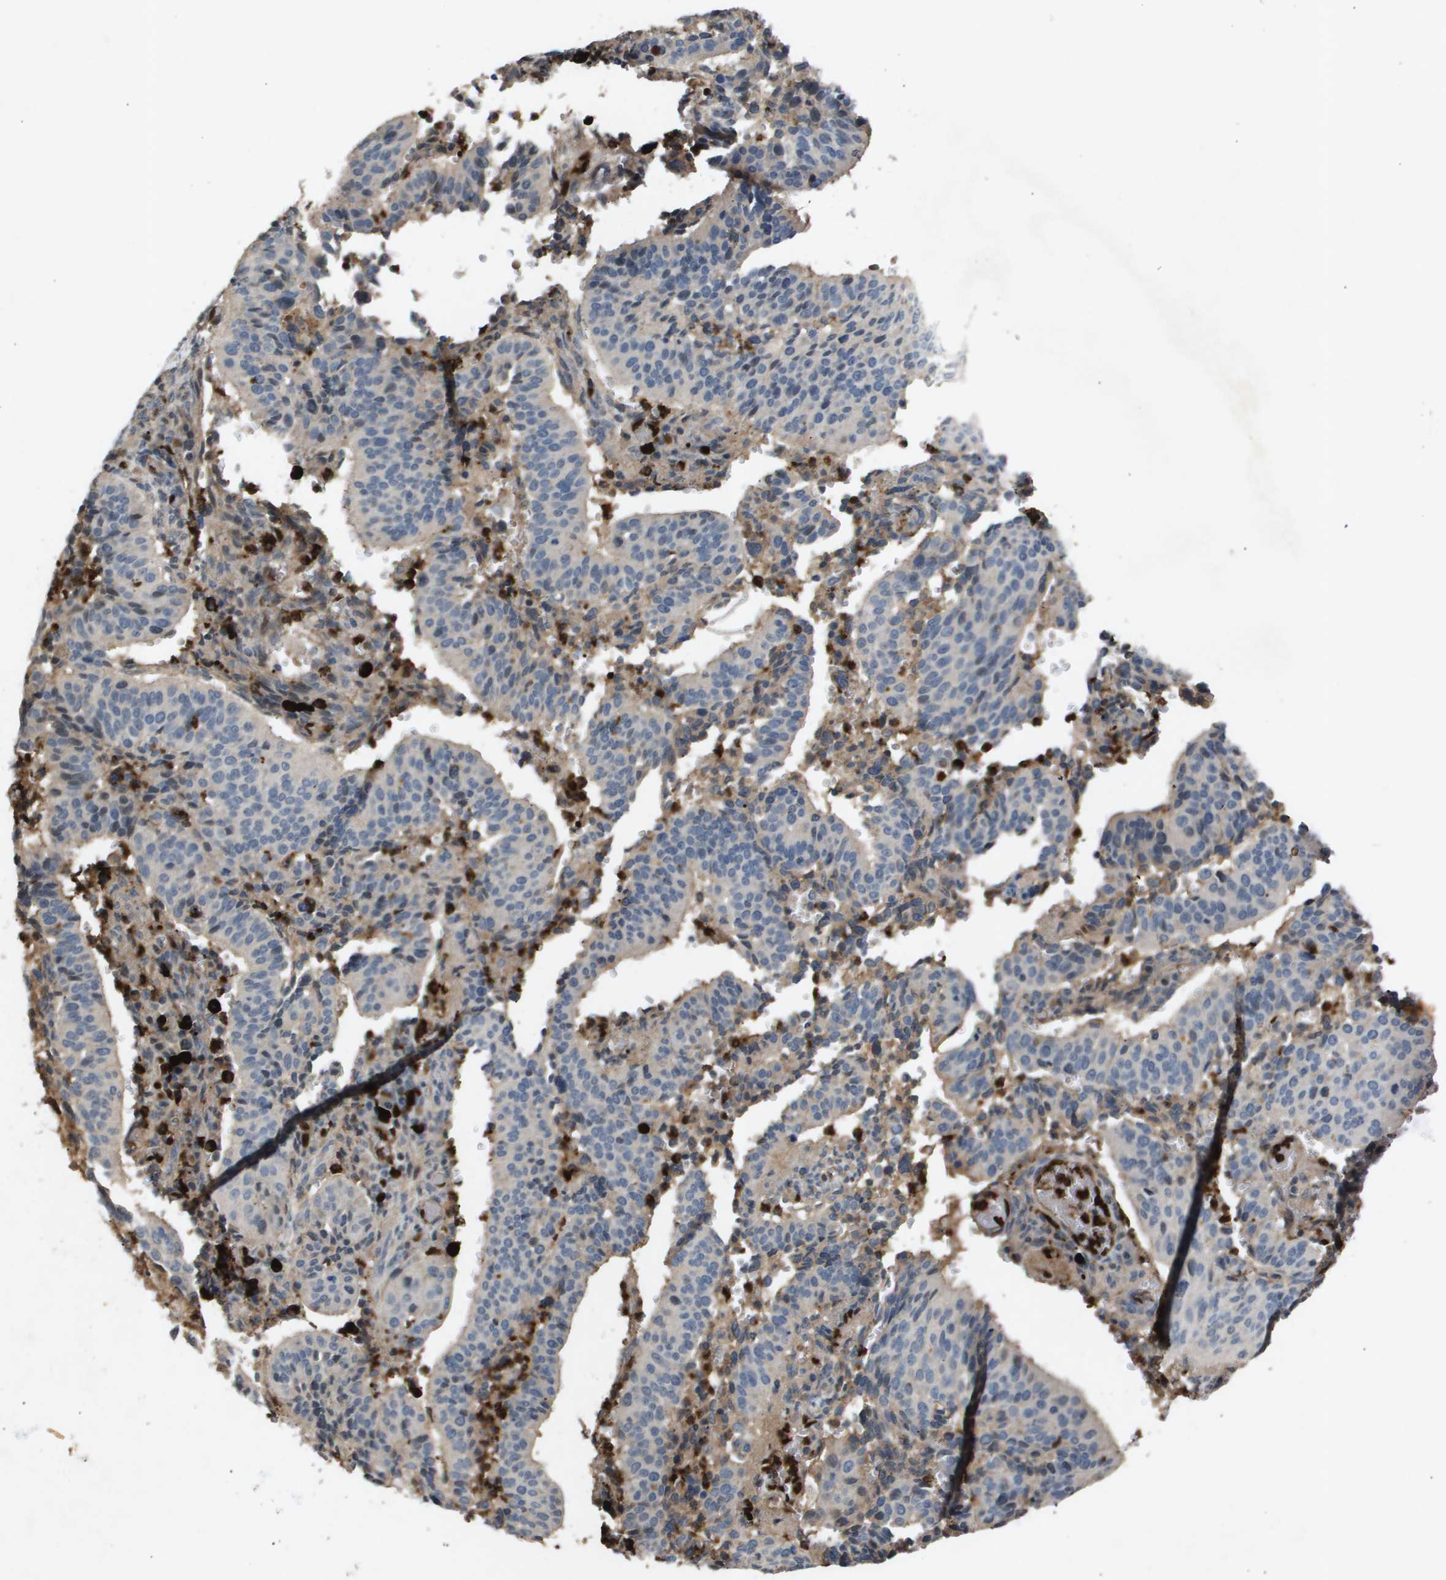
{"staining": {"intensity": "negative", "quantity": "none", "location": "none"}, "tissue": "cervical cancer", "cell_type": "Tumor cells", "image_type": "cancer", "snomed": [{"axis": "morphology", "description": "Normal tissue, NOS"}, {"axis": "morphology", "description": "Squamous cell carcinoma, NOS"}, {"axis": "topography", "description": "Cervix"}], "caption": "The image reveals no staining of tumor cells in cervical cancer (squamous cell carcinoma). Brightfield microscopy of immunohistochemistry stained with DAB (3,3'-diaminobenzidine) (brown) and hematoxylin (blue), captured at high magnification.", "gene": "ERG", "patient": {"sex": "female", "age": 39}}